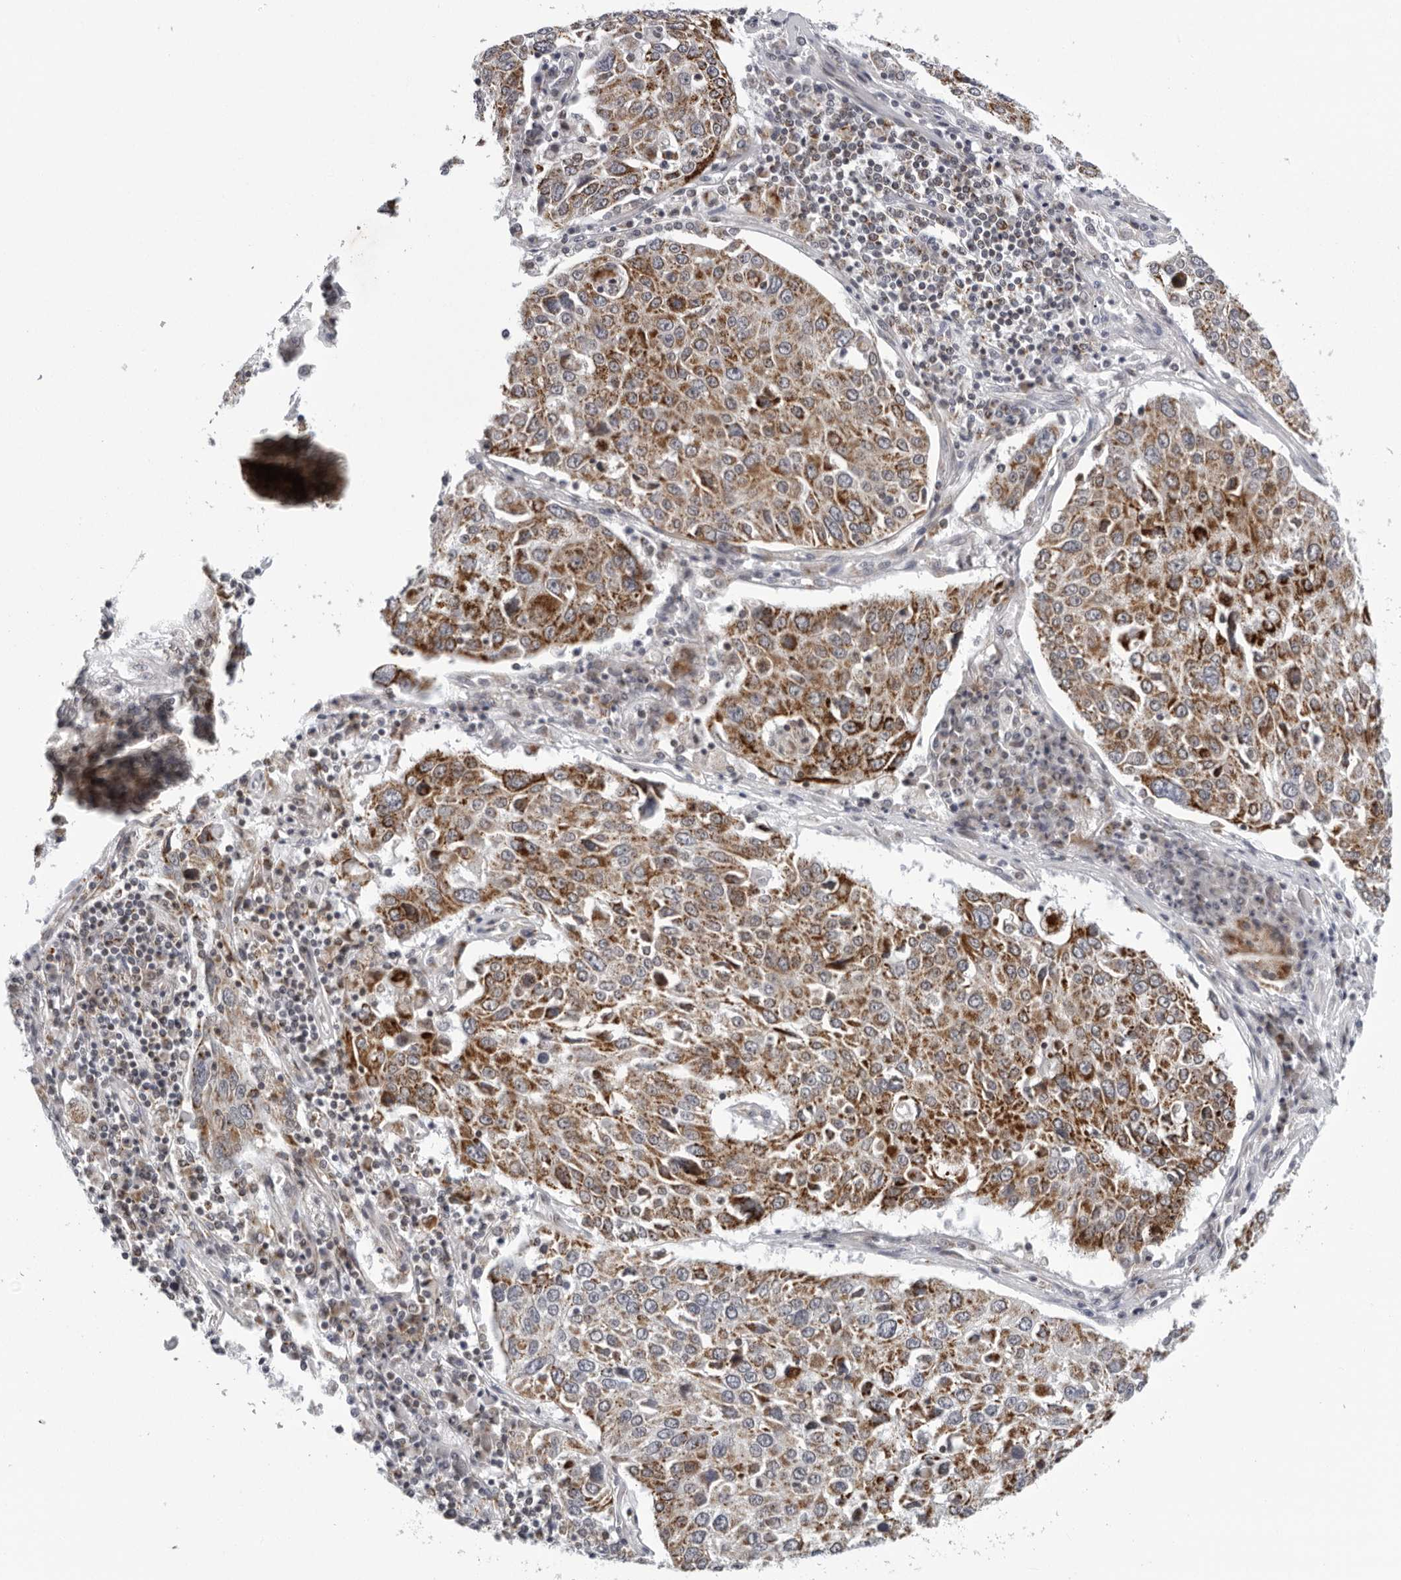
{"staining": {"intensity": "strong", "quantity": "25%-75%", "location": "cytoplasmic/membranous"}, "tissue": "lung cancer", "cell_type": "Tumor cells", "image_type": "cancer", "snomed": [{"axis": "morphology", "description": "Squamous cell carcinoma, NOS"}, {"axis": "topography", "description": "Lung"}], "caption": "Human lung cancer (squamous cell carcinoma) stained with a brown dye demonstrates strong cytoplasmic/membranous positive positivity in approximately 25%-75% of tumor cells.", "gene": "CPT2", "patient": {"sex": "male", "age": 65}}